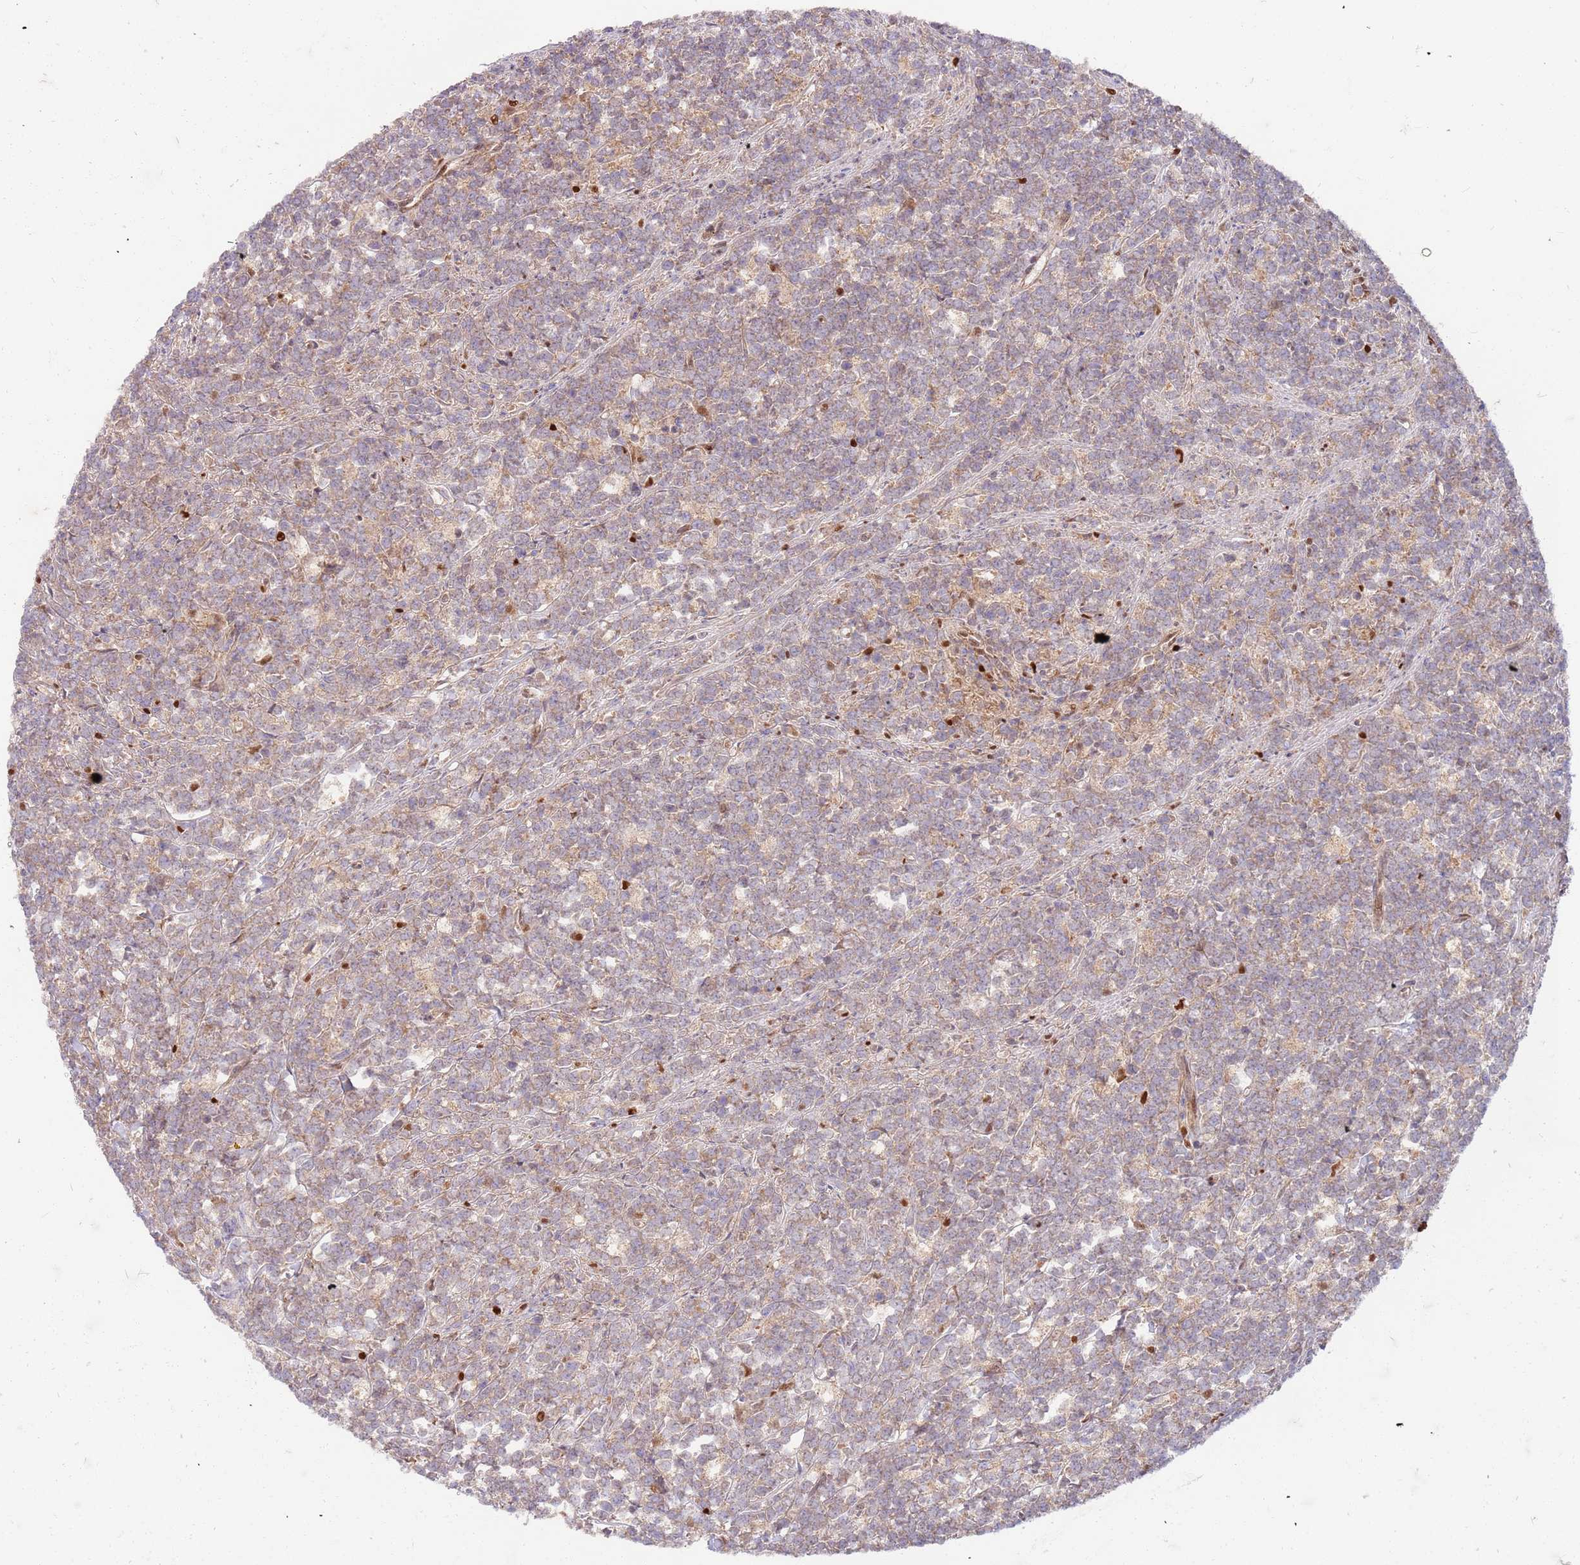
{"staining": {"intensity": "weak", "quantity": "<25%", "location": "cytoplasmic/membranous"}, "tissue": "lymphoma", "cell_type": "Tumor cells", "image_type": "cancer", "snomed": [{"axis": "morphology", "description": "Malignant lymphoma, non-Hodgkin's type, High grade"}, {"axis": "topography", "description": "Small intestine"}, {"axis": "topography", "description": "Colon"}], "caption": "A high-resolution photomicrograph shows immunohistochemistry (IHC) staining of malignant lymphoma, non-Hodgkin's type (high-grade), which reveals no significant staining in tumor cells. The staining is performed using DAB (3,3'-diaminobenzidine) brown chromogen with nuclei counter-stained in using hematoxylin.", "gene": "OSBP", "patient": {"sex": "male", "age": 8}}